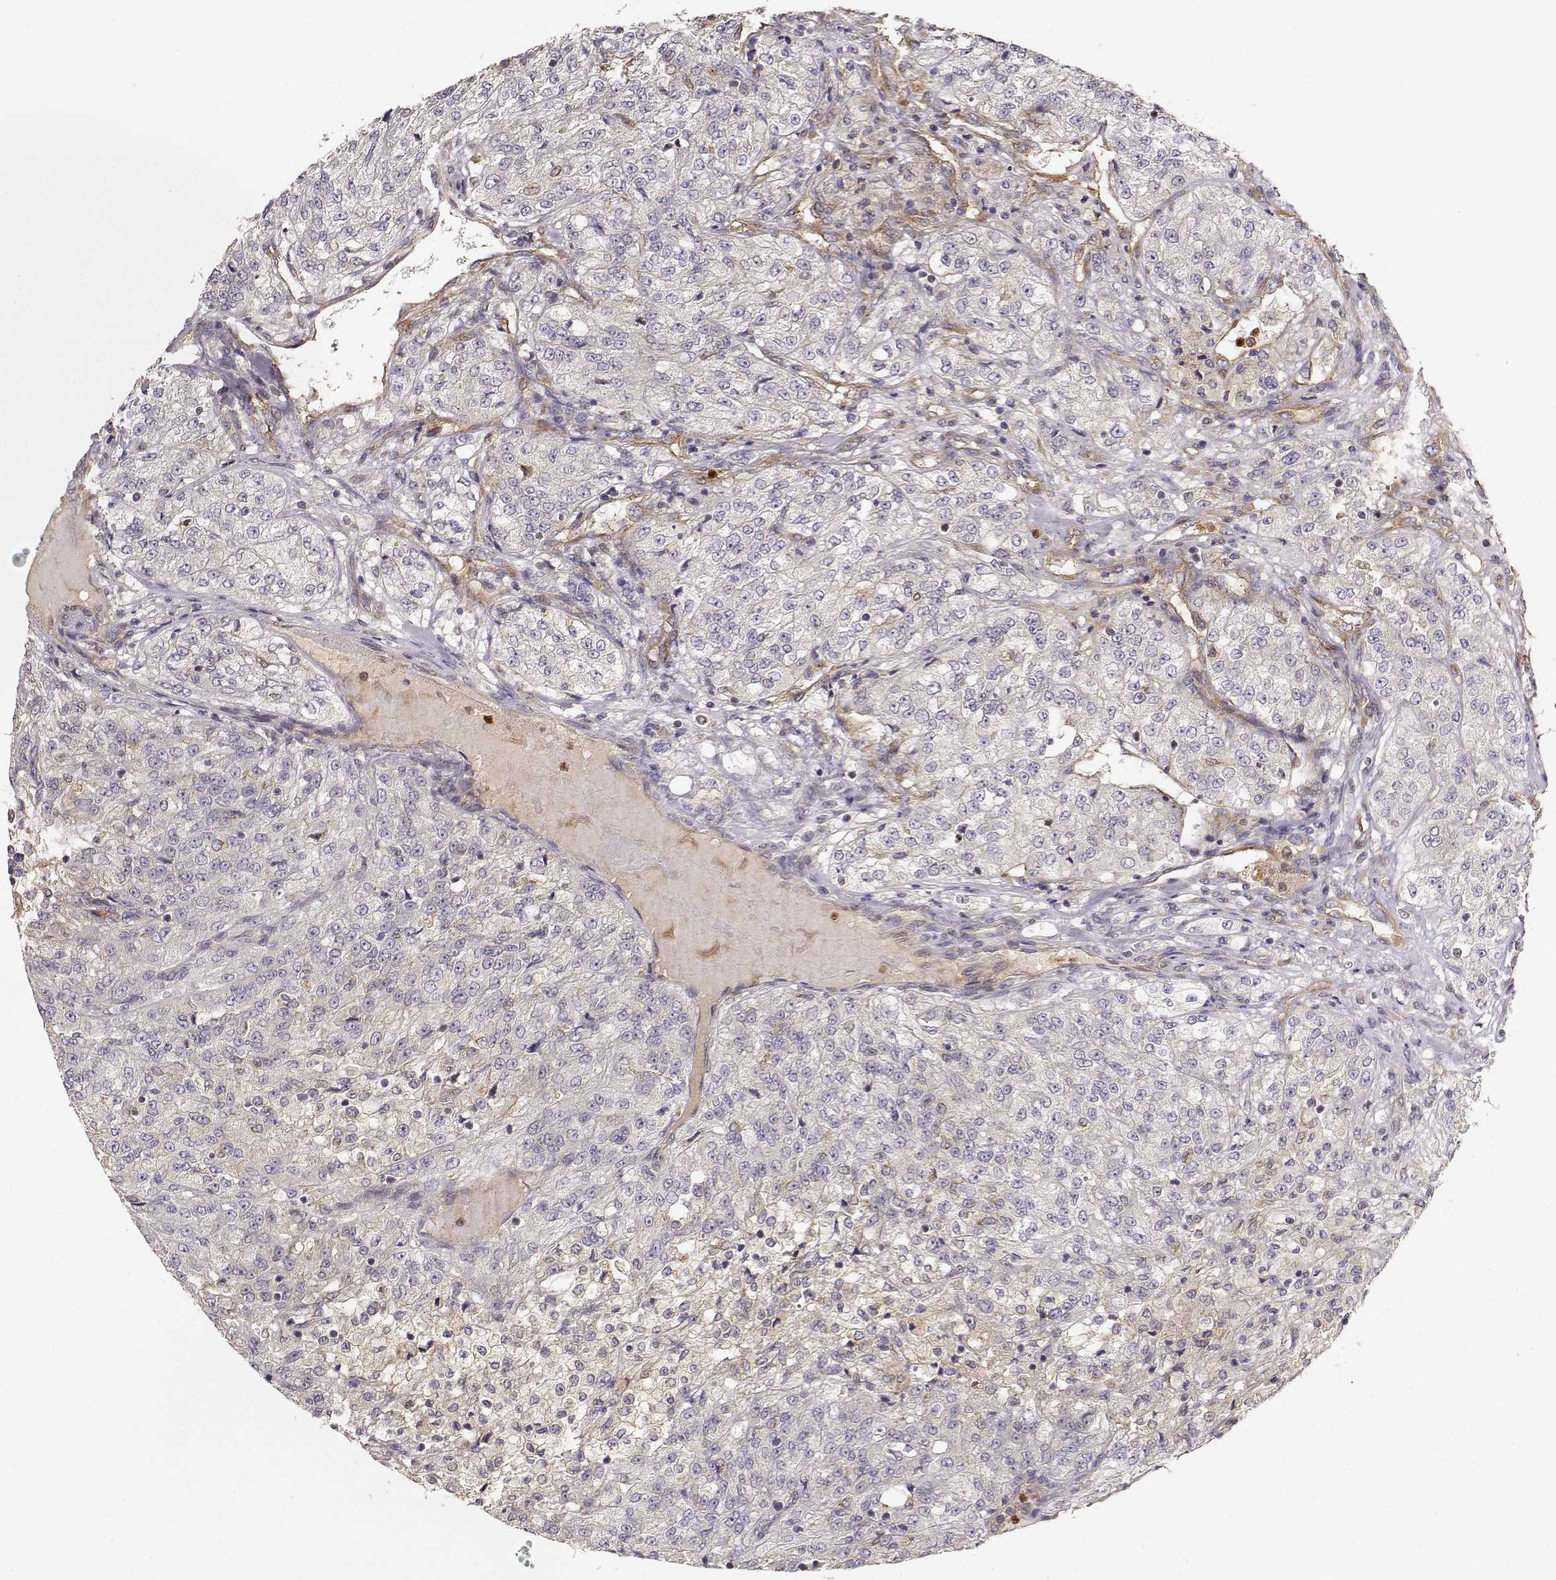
{"staining": {"intensity": "negative", "quantity": "none", "location": "none"}, "tissue": "renal cancer", "cell_type": "Tumor cells", "image_type": "cancer", "snomed": [{"axis": "morphology", "description": "Adenocarcinoma, NOS"}, {"axis": "topography", "description": "Kidney"}], "caption": "Adenocarcinoma (renal) stained for a protein using immunohistochemistry (IHC) exhibits no expression tumor cells.", "gene": "ARHGEF2", "patient": {"sex": "female", "age": 63}}